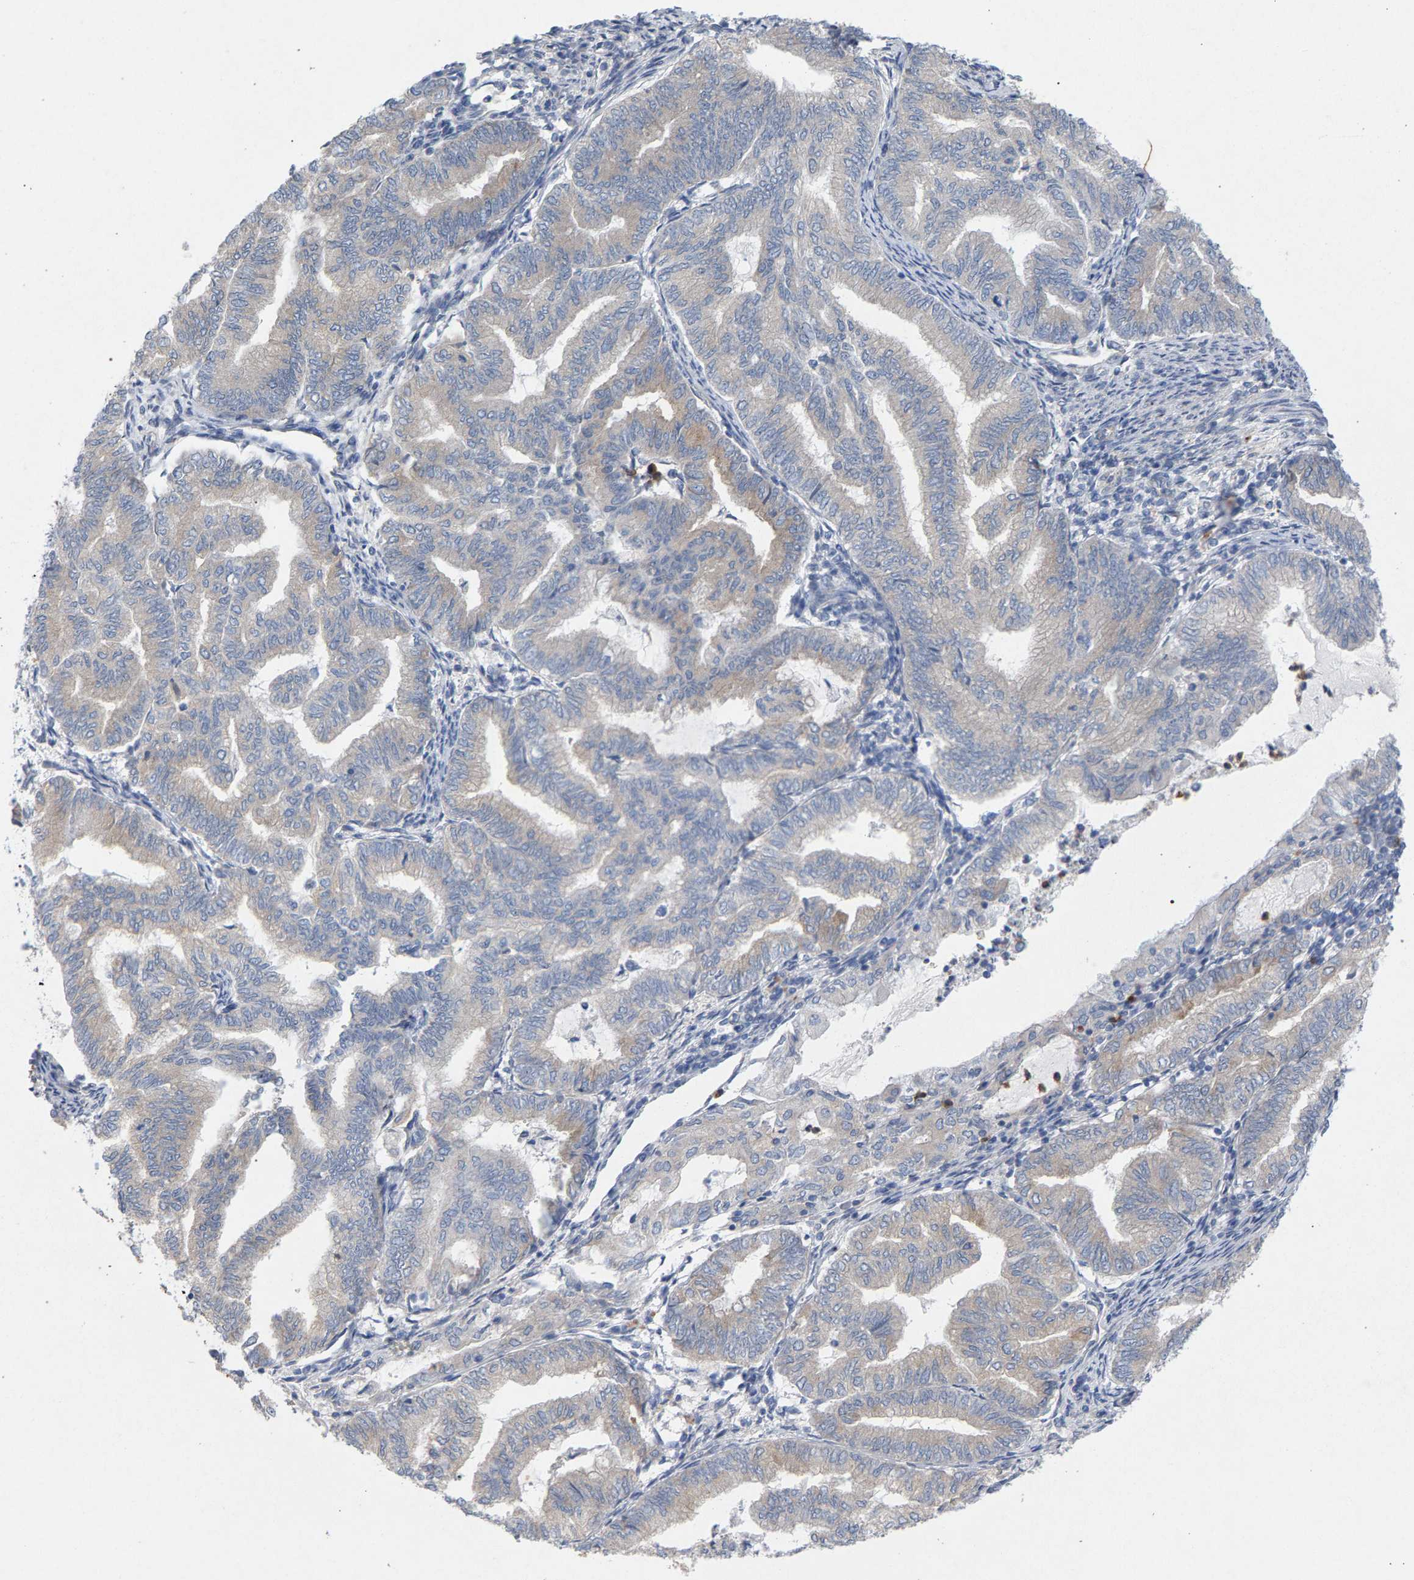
{"staining": {"intensity": "weak", "quantity": "<25%", "location": "cytoplasmic/membranous"}, "tissue": "endometrial cancer", "cell_type": "Tumor cells", "image_type": "cancer", "snomed": [{"axis": "morphology", "description": "Adenocarcinoma, NOS"}, {"axis": "topography", "description": "Endometrium"}], "caption": "An immunohistochemistry photomicrograph of adenocarcinoma (endometrial) is shown. There is no staining in tumor cells of adenocarcinoma (endometrial).", "gene": "MAMDC2", "patient": {"sex": "female", "age": 79}}